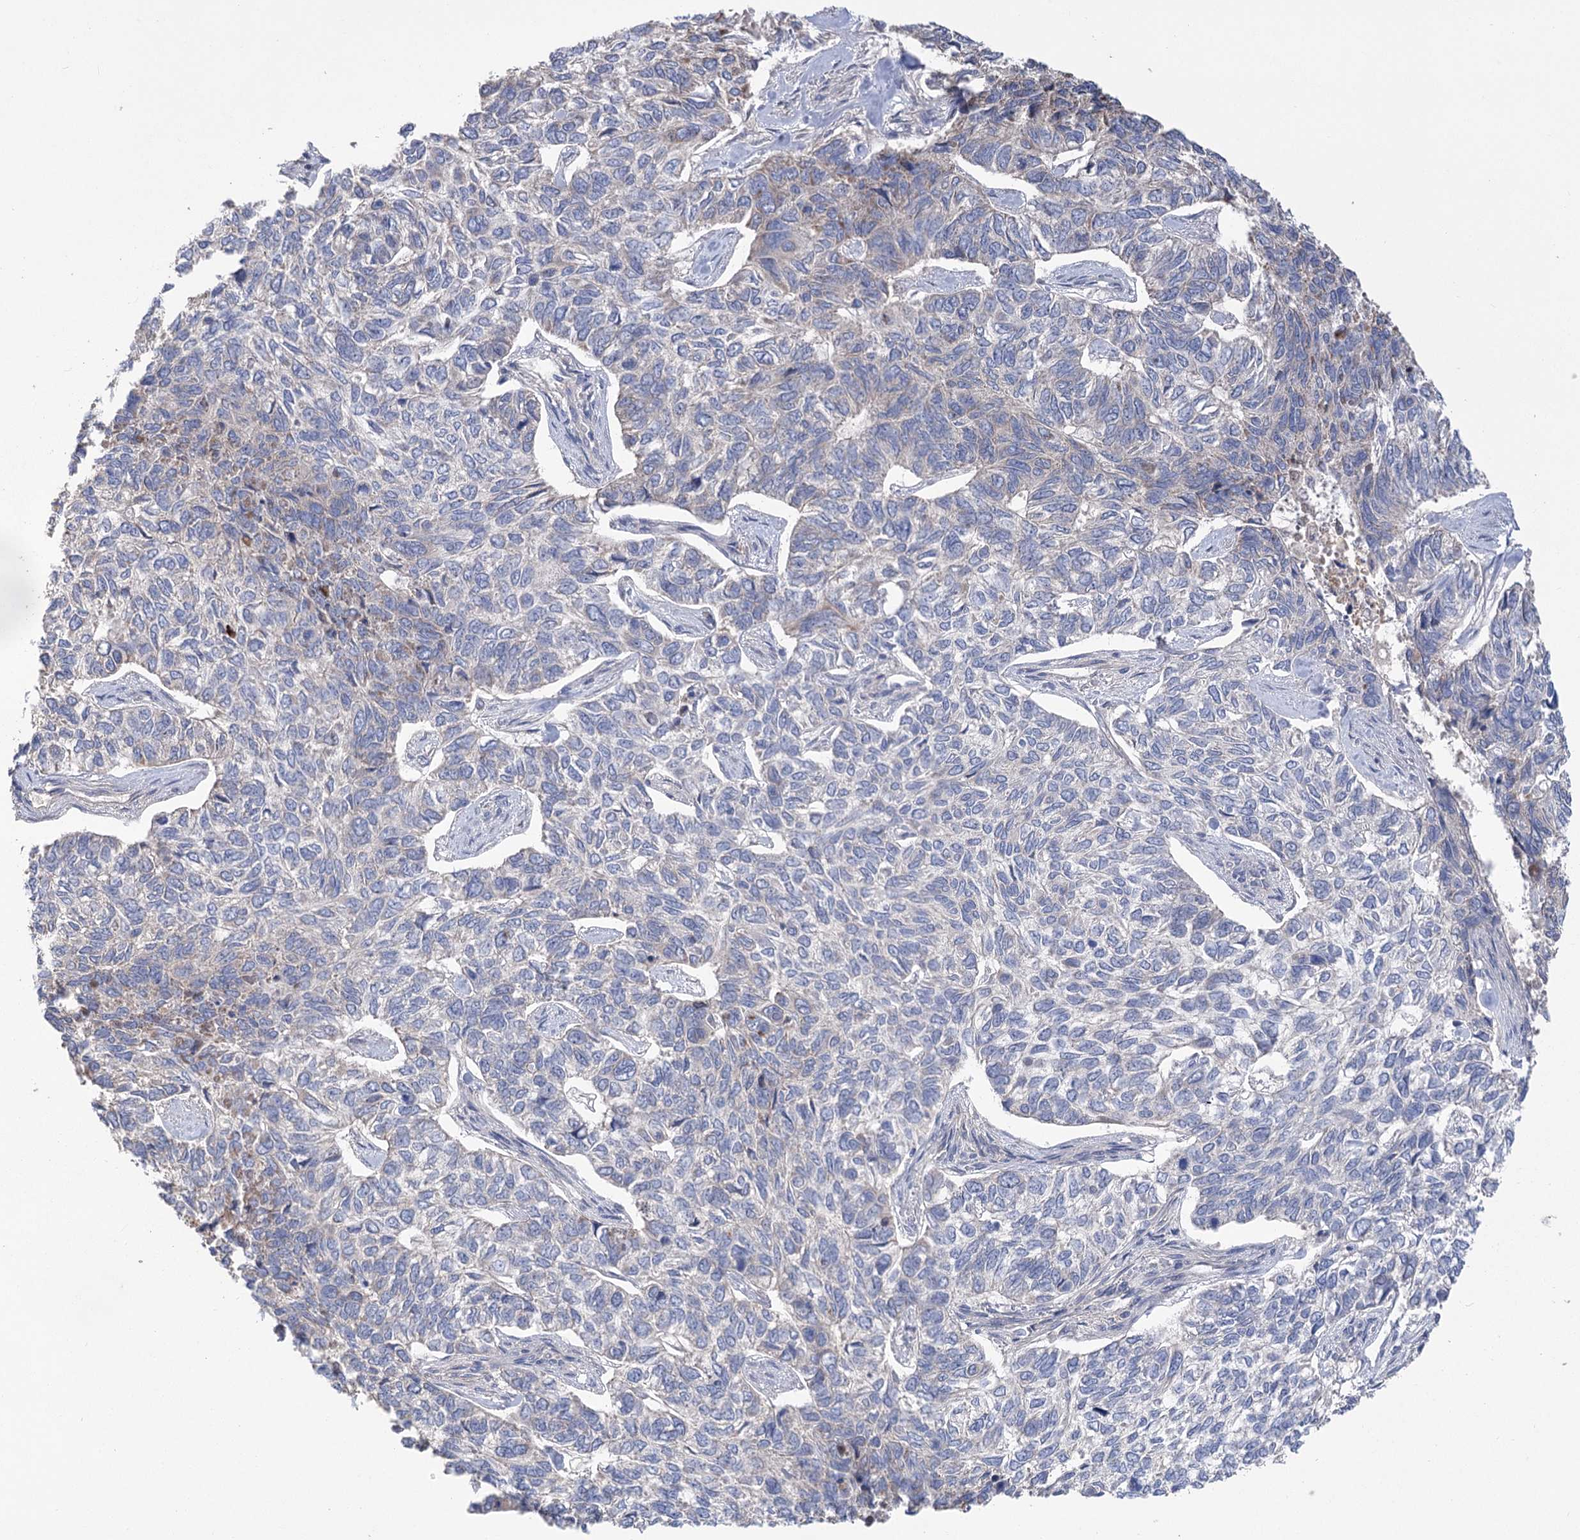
{"staining": {"intensity": "negative", "quantity": "none", "location": "none"}, "tissue": "skin cancer", "cell_type": "Tumor cells", "image_type": "cancer", "snomed": [{"axis": "morphology", "description": "Basal cell carcinoma"}, {"axis": "topography", "description": "Skin"}], "caption": "This is an immunohistochemistry (IHC) image of human skin basal cell carcinoma. There is no expression in tumor cells.", "gene": "PBLD", "patient": {"sex": "female", "age": 65}}